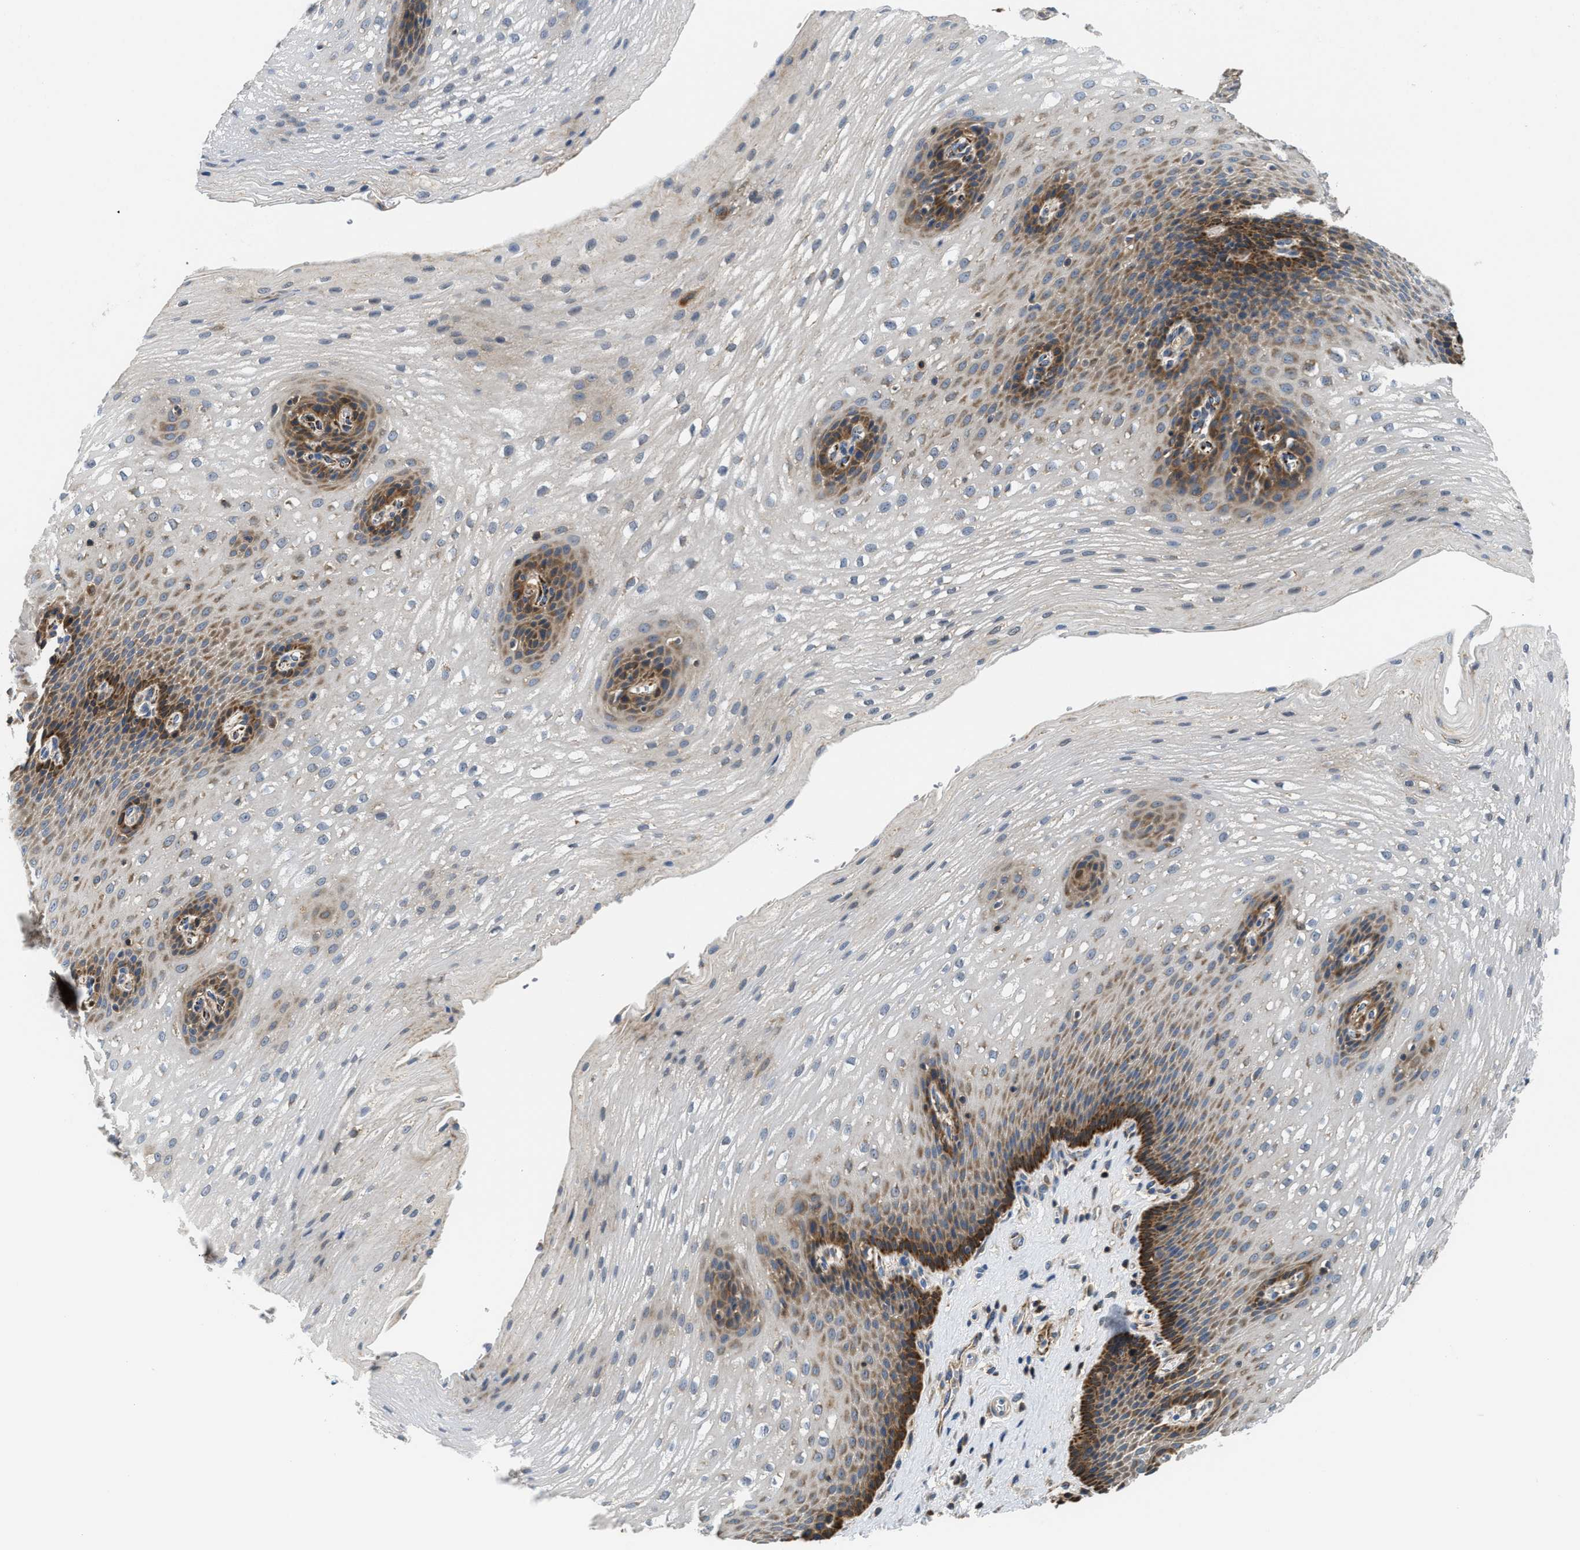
{"staining": {"intensity": "moderate", "quantity": "<25%", "location": "cytoplasmic/membranous"}, "tissue": "esophagus", "cell_type": "Squamous epithelial cells", "image_type": "normal", "snomed": [{"axis": "morphology", "description": "Normal tissue, NOS"}, {"axis": "topography", "description": "Esophagus"}], "caption": "Squamous epithelial cells show low levels of moderate cytoplasmic/membranous expression in about <25% of cells in unremarkable human esophagus.", "gene": "CCM2", "patient": {"sex": "male", "age": 48}}